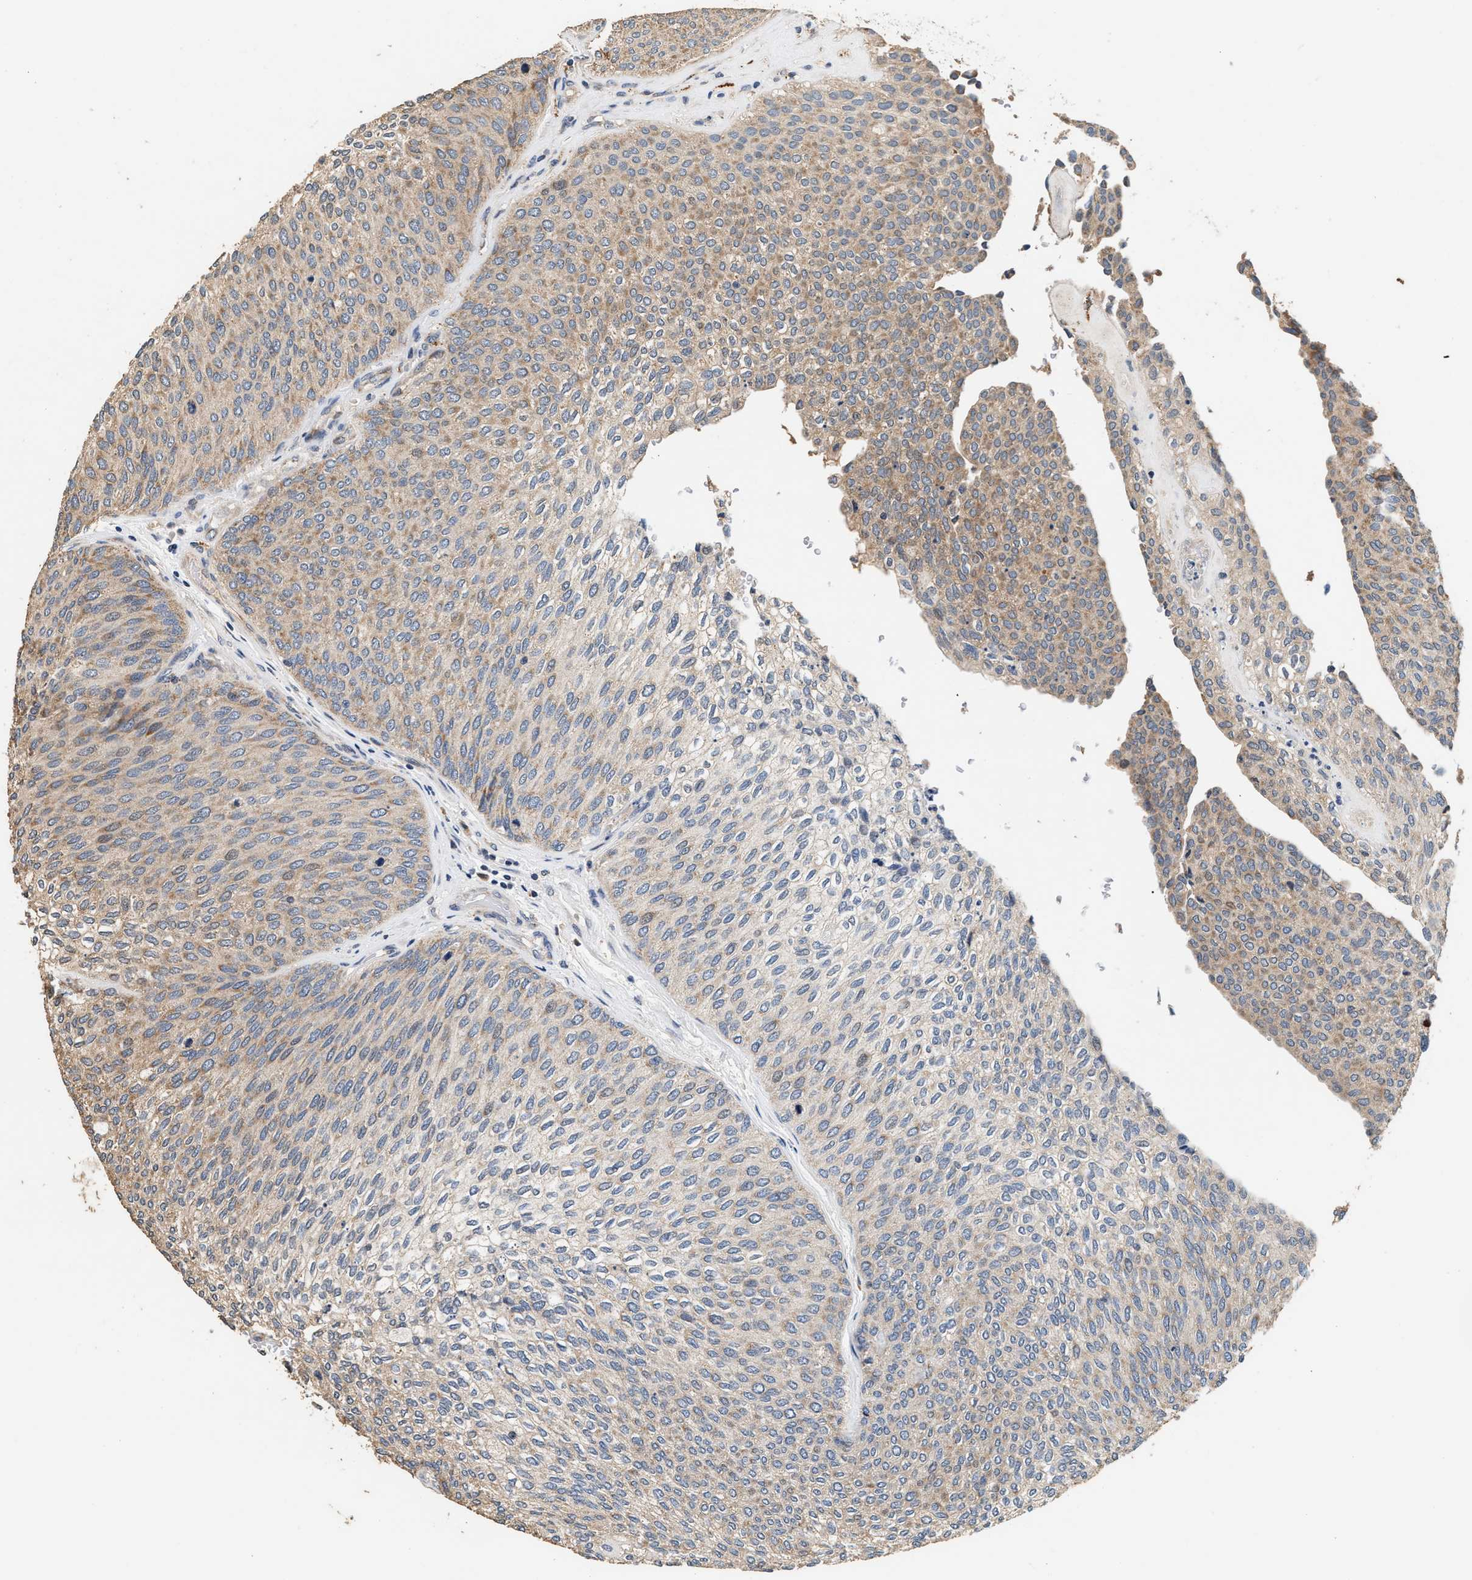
{"staining": {"intensity": "weak", "quantity": "25%-75%", "location": "cytoplasmic/membranous"}, "tissue": "urothelial cancer", "cell_type": "Tumor cells", "image_type": "cancer", "snomed": [{"axis": "morphology", "description": "Urothelial carcinoma, Low grade"}, {"axis": "topography", "description": "Urinary bladder"}], "caption": "Immunohistochemical staining of urothelial carcinoma (low-grade) shows low levels of weak cytoplasmic/membranous protein positivity in approximately 25%-75% of tumor cells.", "gene": "PTGR3", "patient": {"sex": "female", "age": 79}}